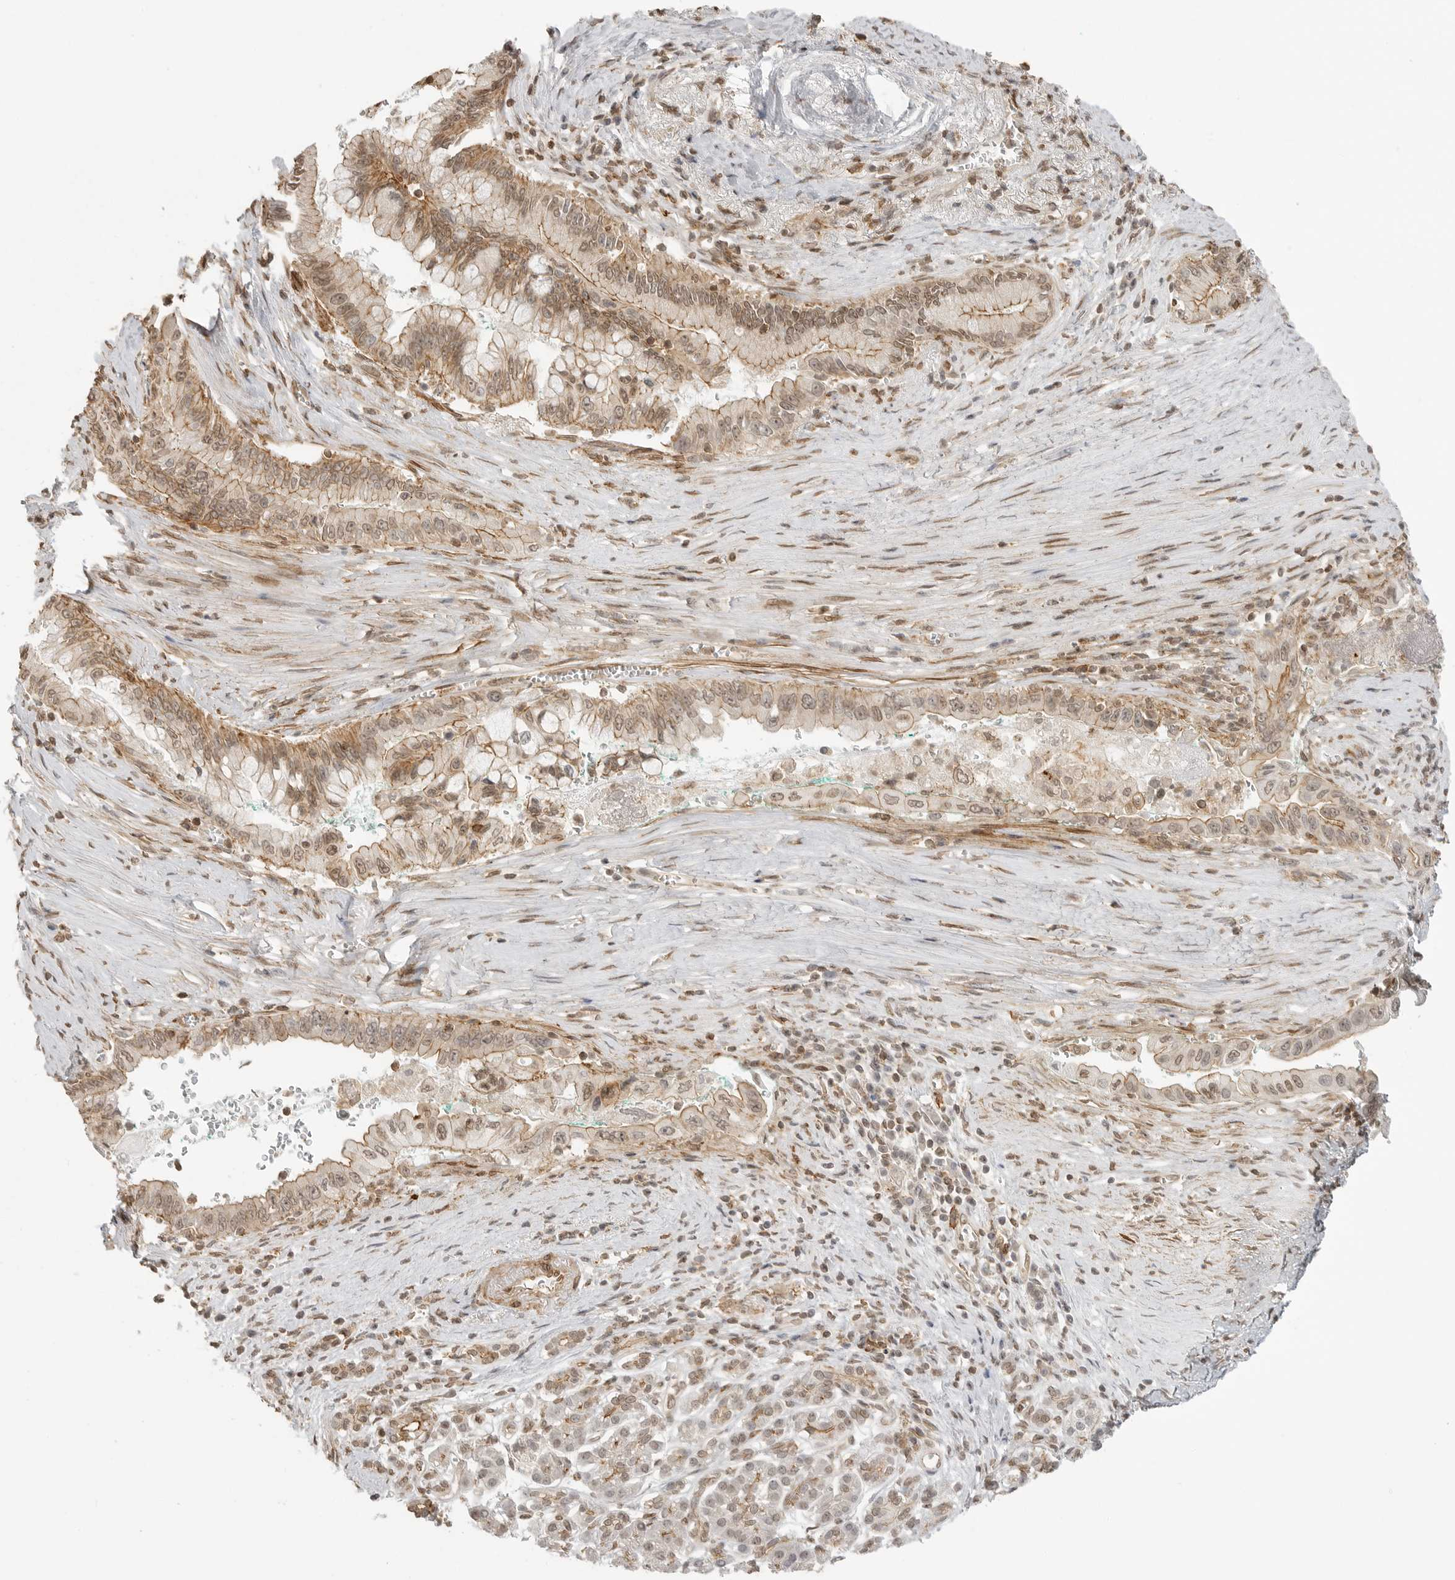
{"staining": {"intensity": "moderate", "quantity": ">75%", "location": "cytoplasmic/membranous,nuclear"}, "tissue": "pancreatic cancer", "cell_type": "Tumor cells", "image_type": "cancer", "snomed": [{"axis": "morphology", "description": "Adenocarcinoma, NOS"}, {"axis": "topography", "description": "Pancreas"}], "caption": "Moderate cytoplasmic/membranous and nuclear protein staining is present in approximately >75% of tumor cells in pancreatic cancer.", "gene": "GPC2", "patient": {"sex": "male", "age": 78}}